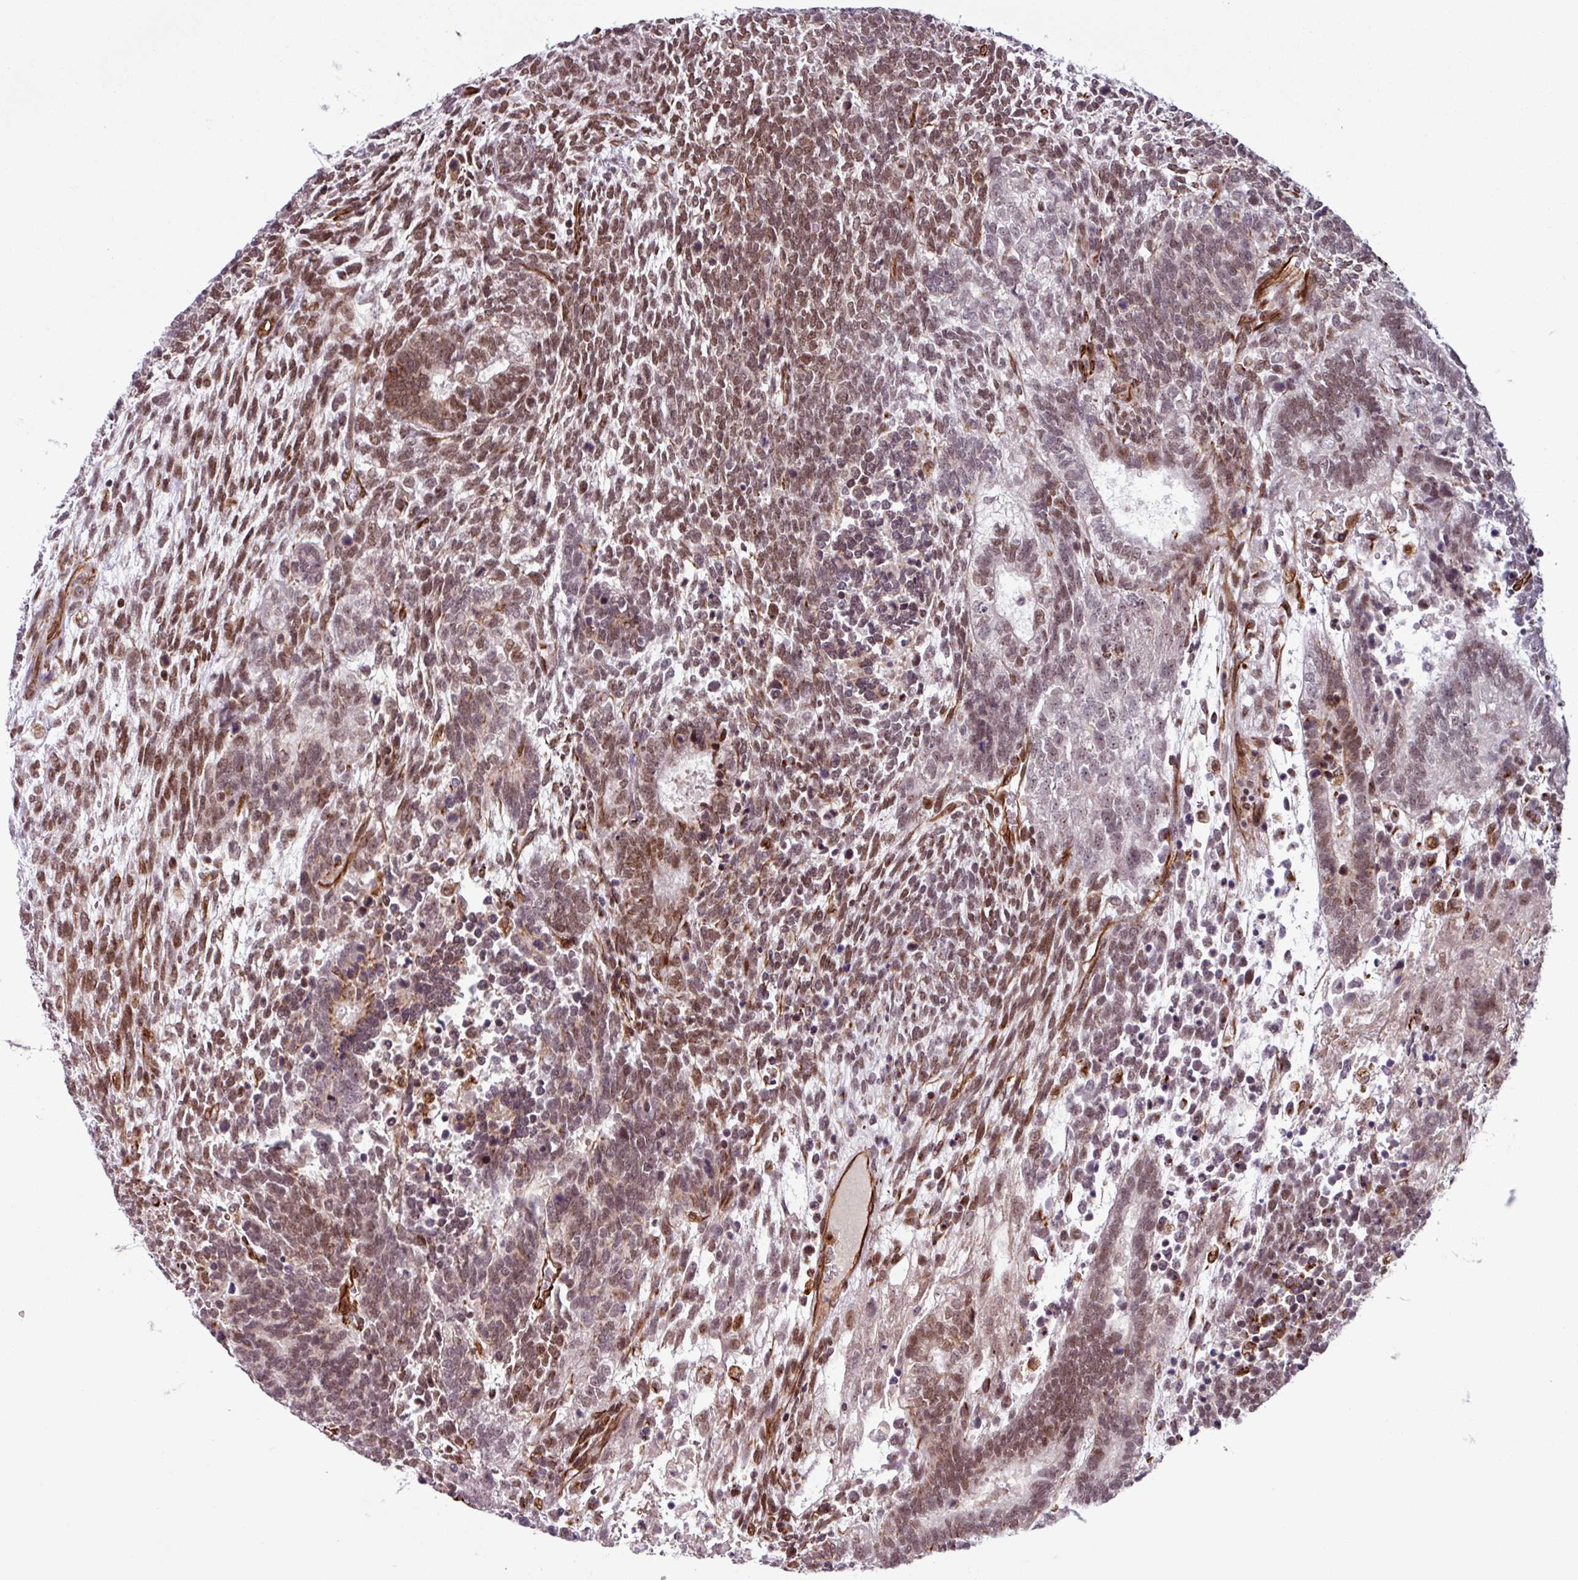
{"staining": {"intensity": "moderate", "quantity": ">75%", "location": "nuclear"}, "tissue": "testis cancer", "cell_type": "Tumor cells", "image_type": "cancer", "snomed": [{"axis": "morphology", "description": "Carcinoma, Embryonal, NOS"}, {"axis": "topography", "description": "Testis"}], "caption": "This is a histology image of immunohistochemistry staining of embryonal carcinoma (testis), which shows moderate staining in the nuclear of tumor cells.", "gene": "CHD3", "patient": {"sex": "male", "age": 23}}